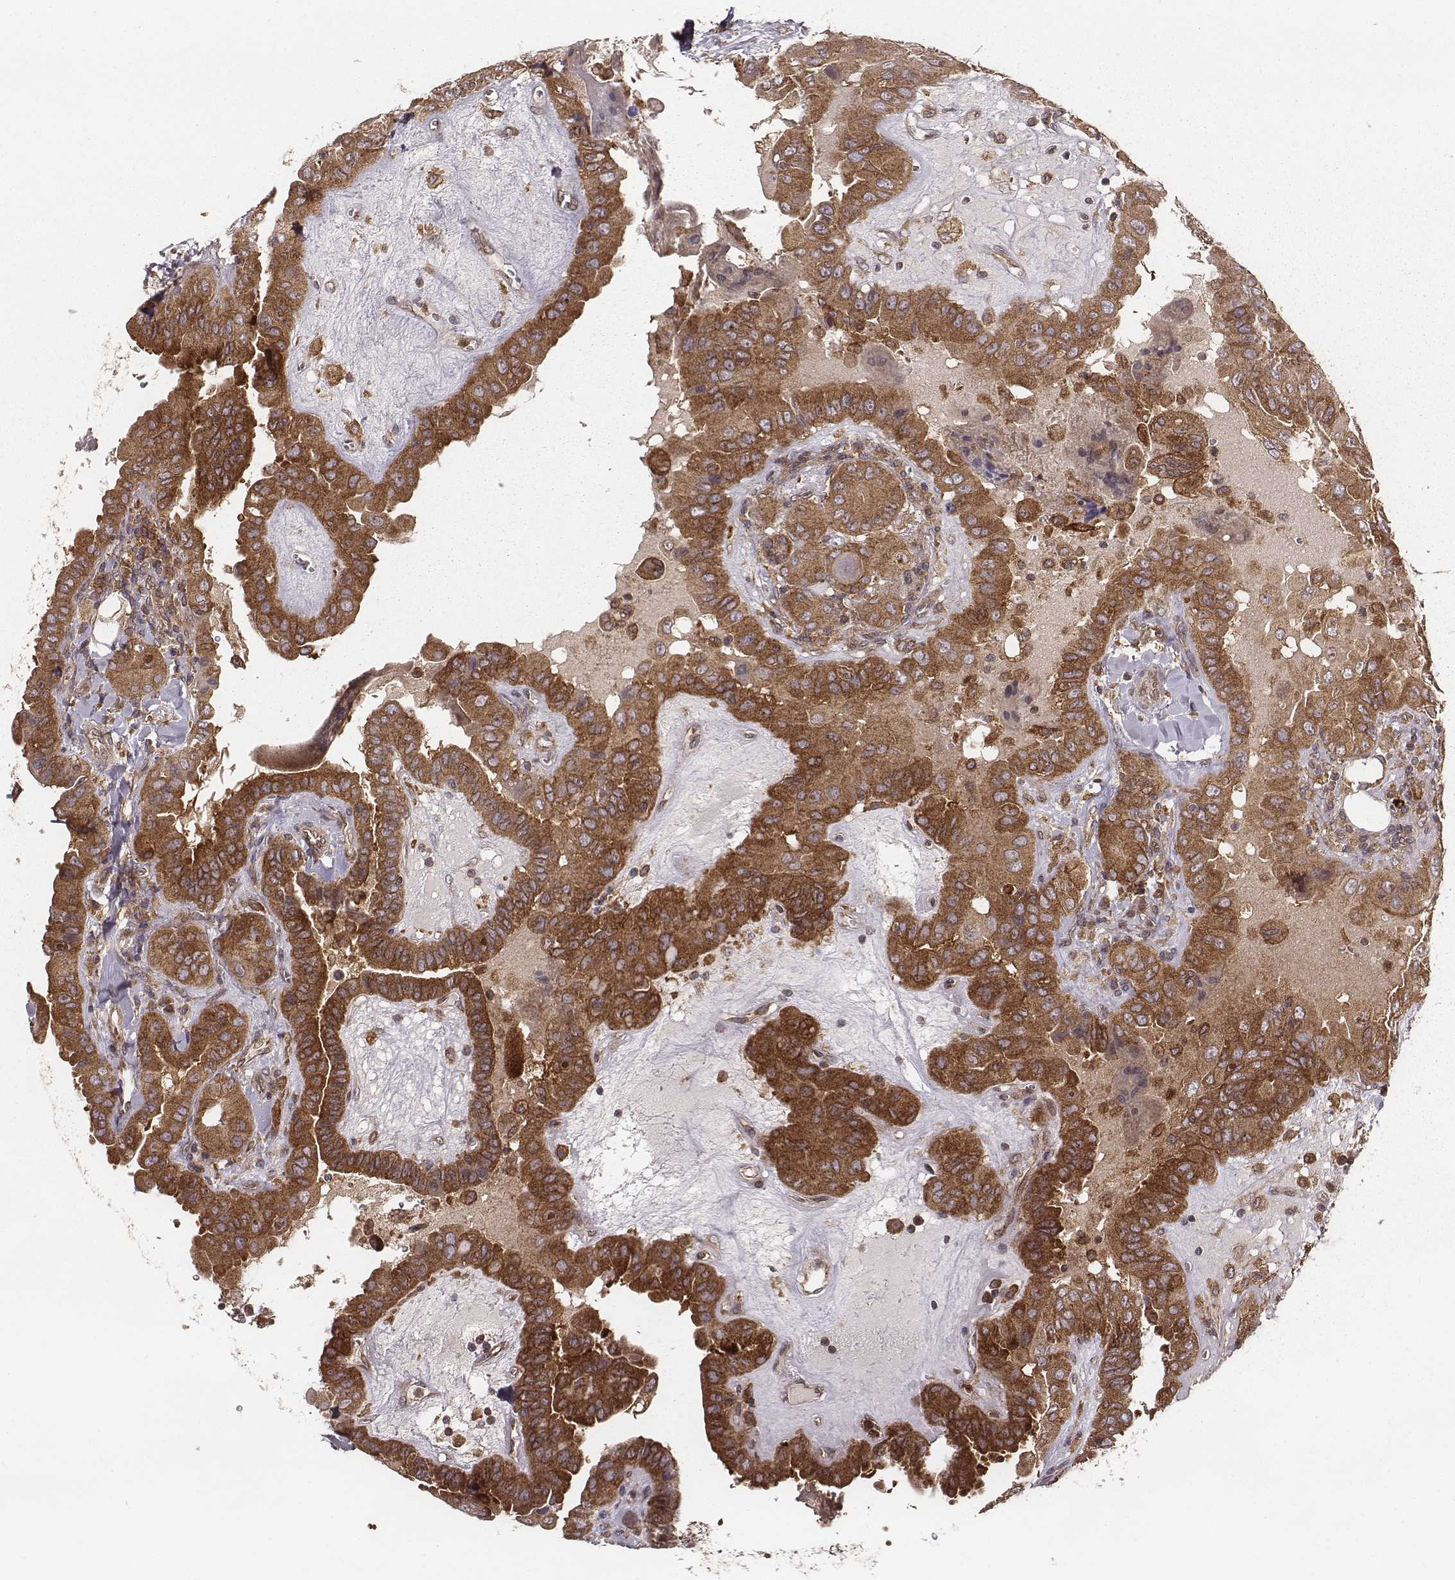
{"staining": {"intensity": "strong", "quantity": ">75%", "location": "cytoplasmic/membranous"}, "tissue": "thyroid cancer", "cell_type": "Tumor cells", "image_type": "cancer", "snomed": [{"axis": "morphology", "description": "Papillary adenocarcinoma, NOS"}, {"axis": "topography", "description": "Thyroid gland"}], "caption": "The image exhibits immunohistochemical staining of thyroid cancer. There is strong cytoplasmic/membranous positivity is appreciated in approximately >75% of tumor cells.", "gene": "VPS26A", "patient": {"sex": "female", "age": 37}}